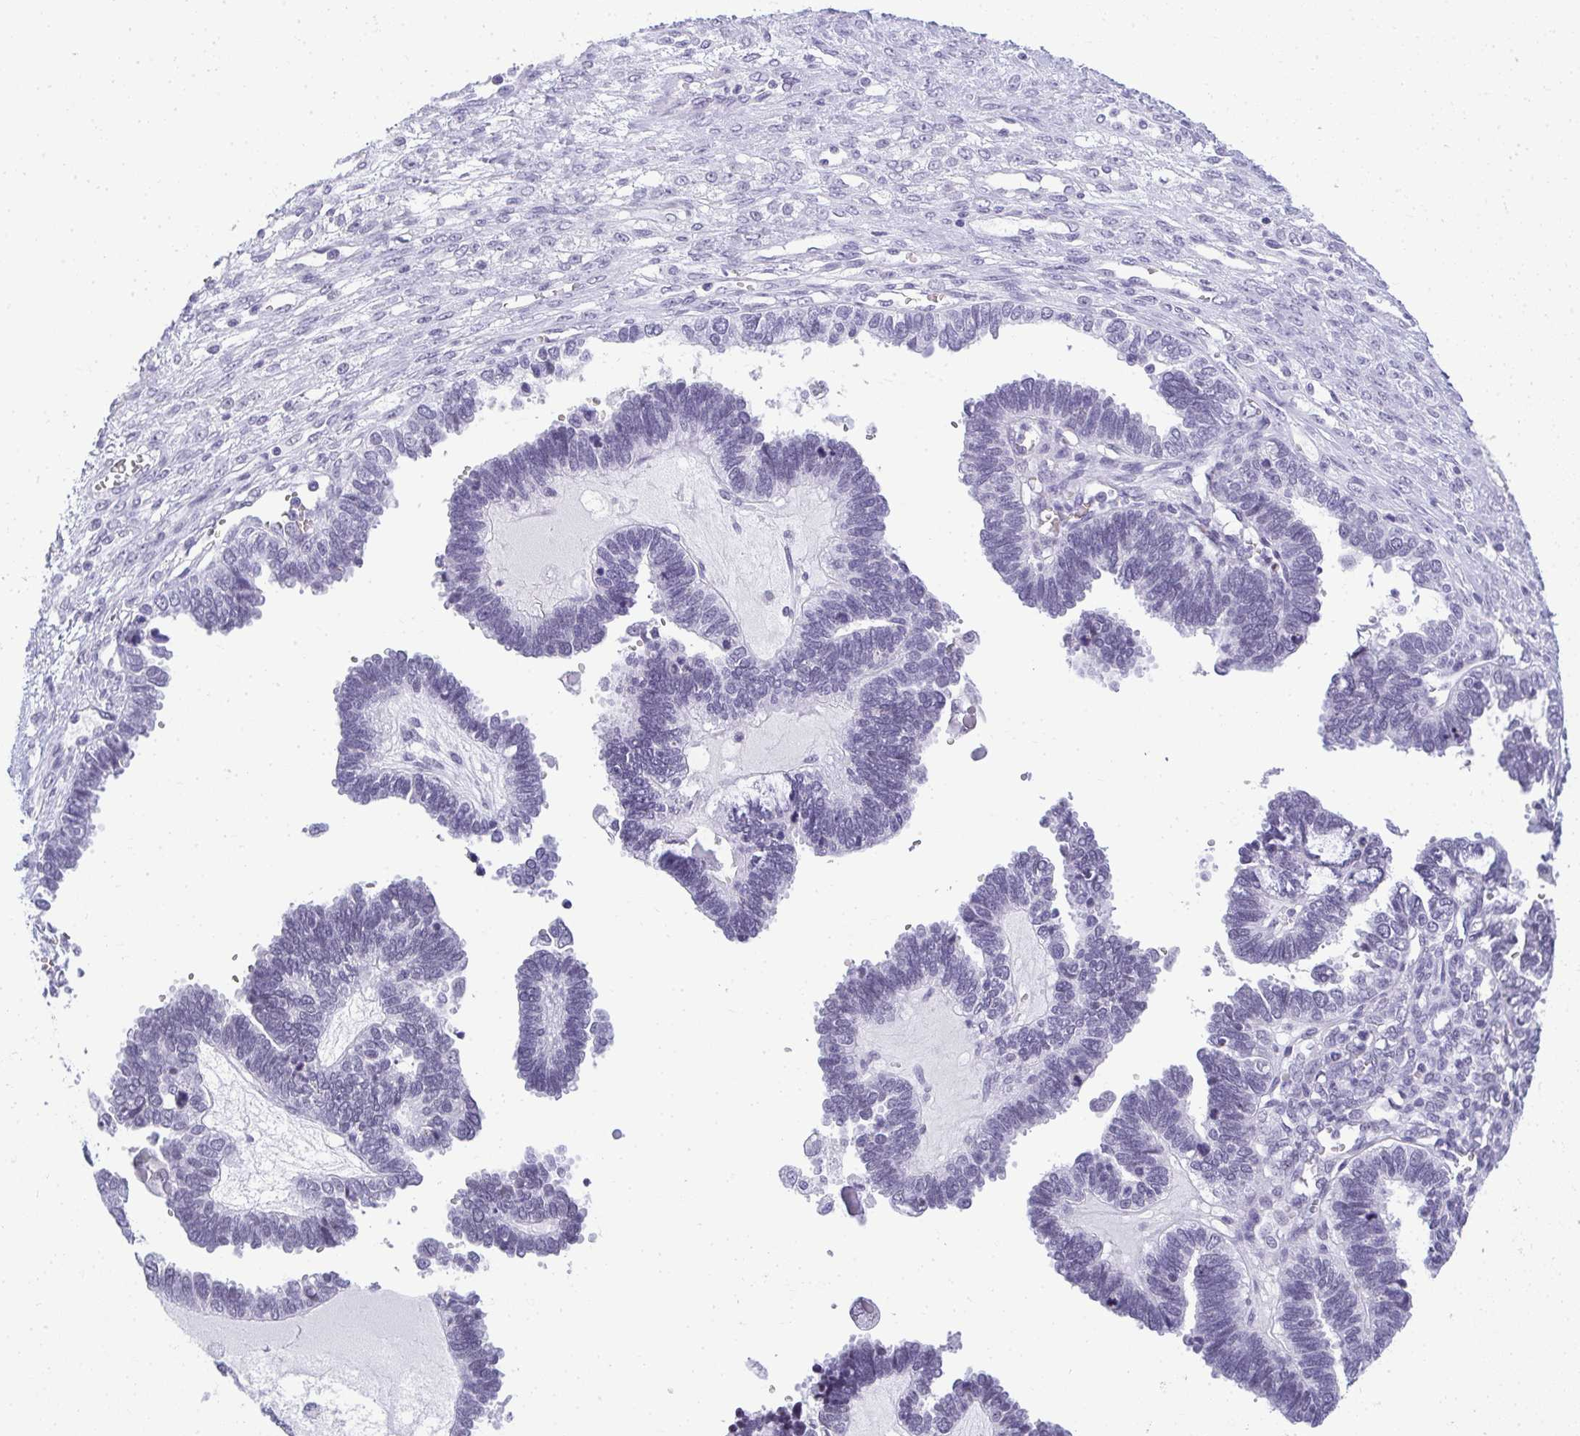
{"staining": {"intensity": "negative", "quantity": "none", "location": "none"}, "tissue": "ovarian cancer", "cell_type": "Tumor cells", "image_type": "cancer", "snomed": [{"axis": "morphology", "description": "Cystadenocarcinoma, serous, NOS"}, {"axis": "topography", "description": "Ovary"}], "caption": "Tumor cells are negative for protein expression in human ovarian cancer. Brightfield microscopy of IHC stained with DAB (brown) and hematoxylin (blue), captured at high magnification.", "gene": "PLA2G1B", "patient": {"sex": "female", "age": 51}}